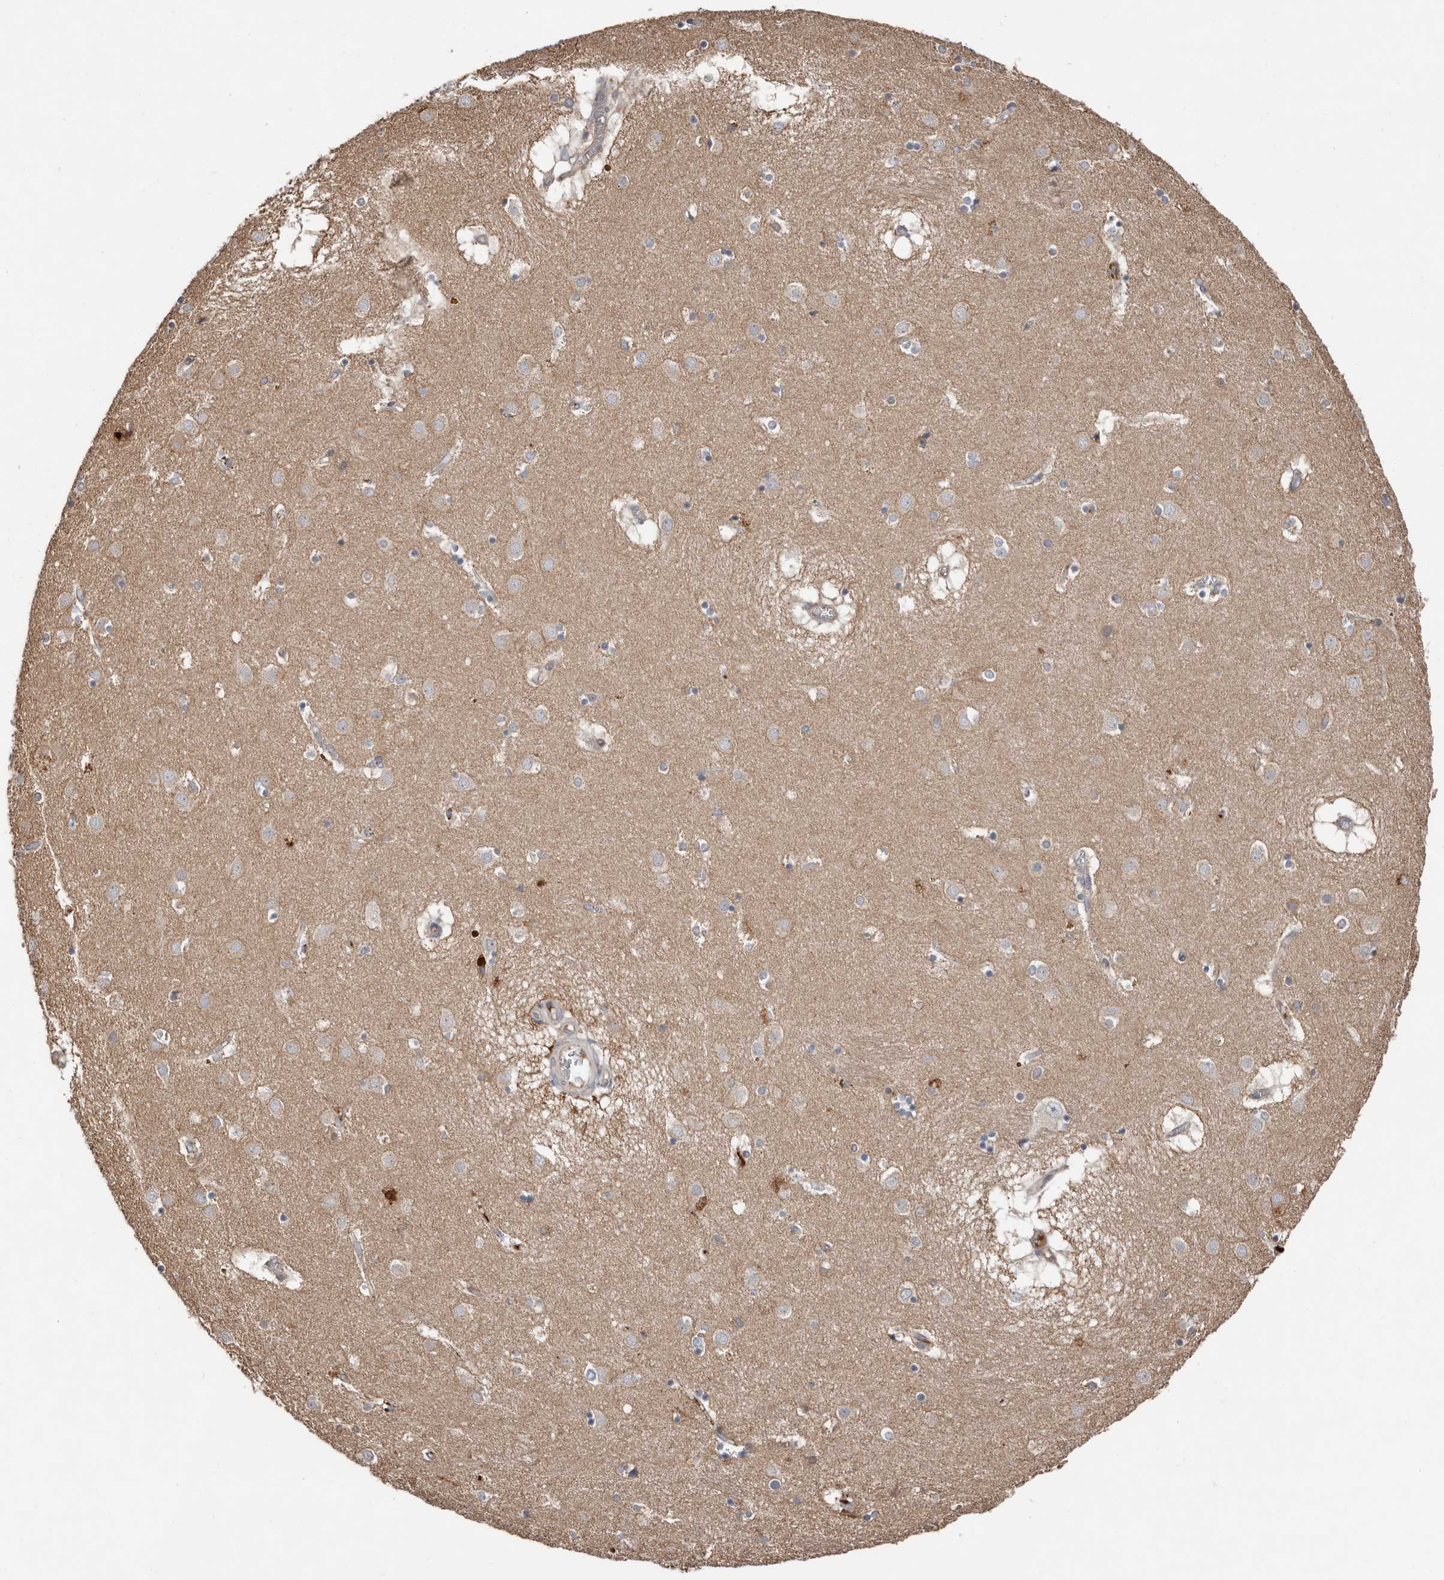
{"staining": {"intensity": "weak", "quantity": "<25%", "location": "cytoplasmic/membranous"}, "tissue": "caudate", "cell_type": "Glial cells", "image_type": "normal", "snomed": [{"axis": "morphology", "description": "Normal tissue, NOS"}, {"axis": "topography", "description": "Lateral ventricle wall"}], "caption": "The immunohistochemistry (IHC) histopathology image has no significant expression in glial cells of caudate.", "gene": "SMYD4", "patient": {"sex": "male", "age": 70}}